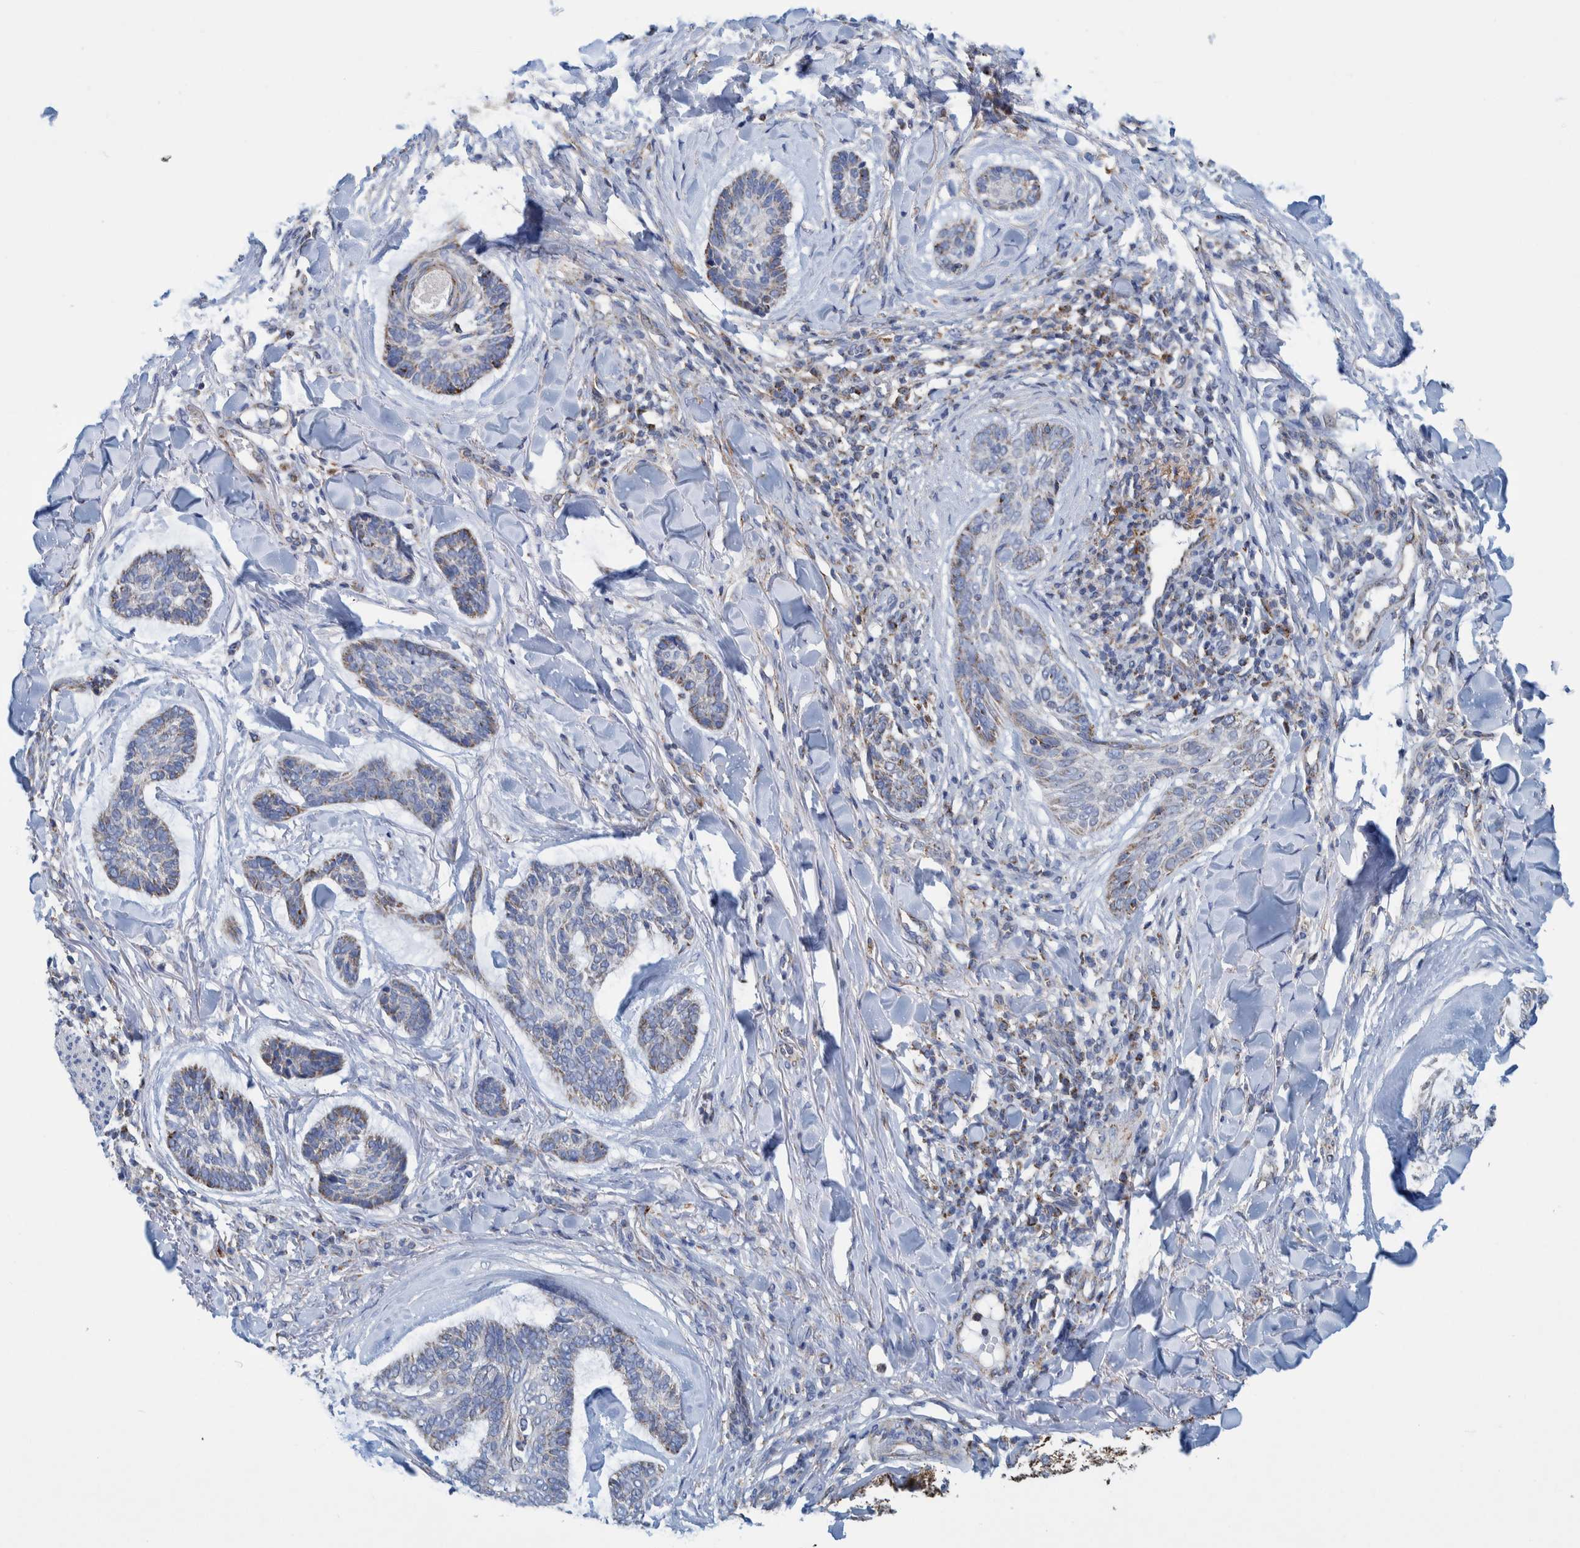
{"staining": {"intensity": "weak", "quantity": "<25%", "location": "cytoplasmic/membranous"}, "tissue": "skin cancer", "cell_type": "Tumor cells", "image_type": "cancer", "snomed": [{"axis": "morphology", "description": "Basal cell carcinoma"}, {"axis": "topography", "description": "Skin"}], "caption": "This histopathology image is of skin cancer stained with IHC to label a protein in brown with the nuclei are counter-stained blue. There is no positivity in tumor cells.", "gene": "MRPS7", "patient": {"sex": "male", "age": 43}}